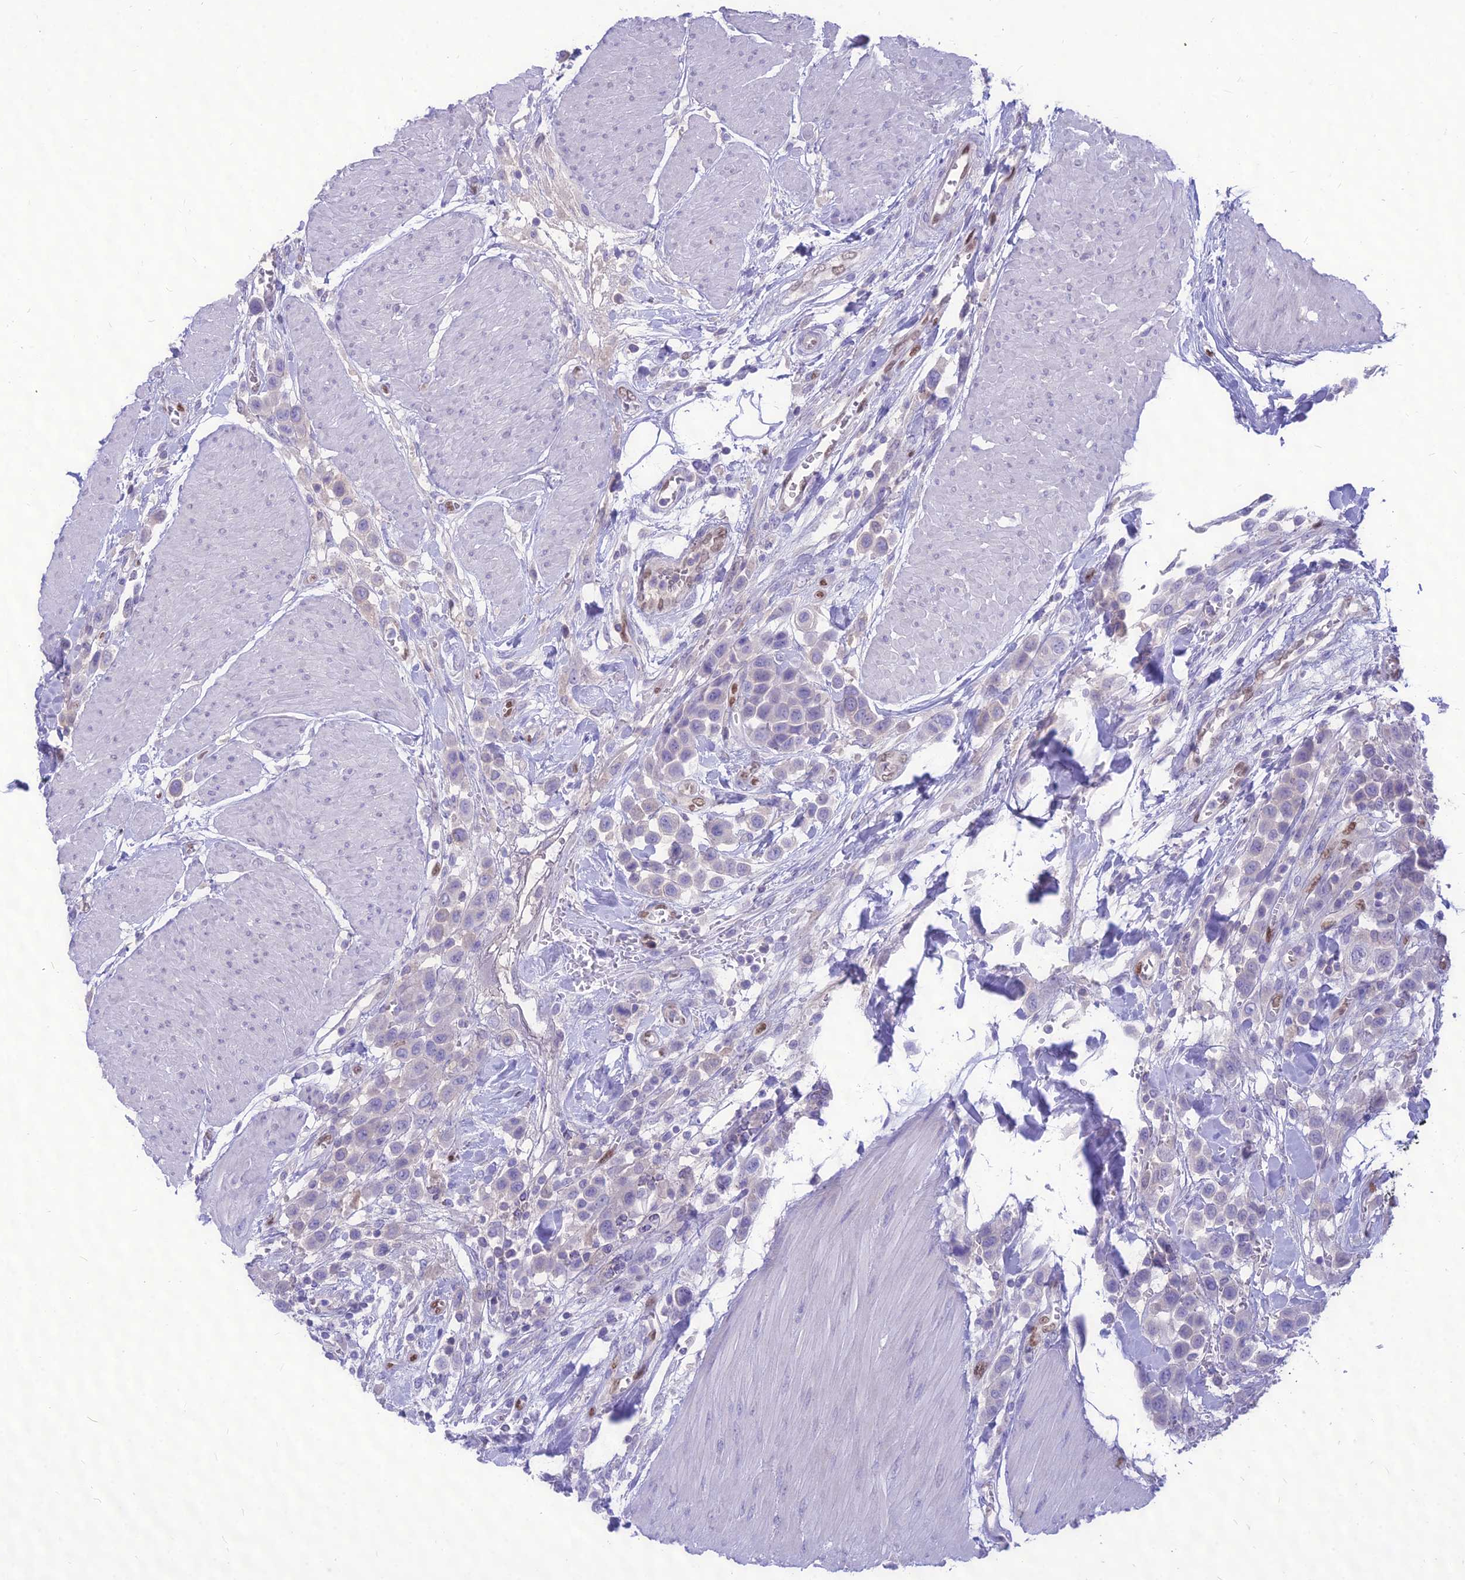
{"staining": {"intensity": "negative", "quantity": "none", "location": "none"}, "tissue": "urothelial cancer", "cell_type": "Tumor cells", "image_type": "cancer", "snomed": [{"axis": "morphology", "description": "Urothelial carcinoma, High grade"}, {"axis": "topography", "description": "Urinary bladder"}], "caption": "High magnification brightfield microscopy of urothelial cancer stained with DAB (brown) and counterstained with hematoxylin (blue): tumor cells show no significant positivity. Nuclei are stained in blue.", "gene": "NOVA2", "patient": {"sex": "male", "age": 50}}